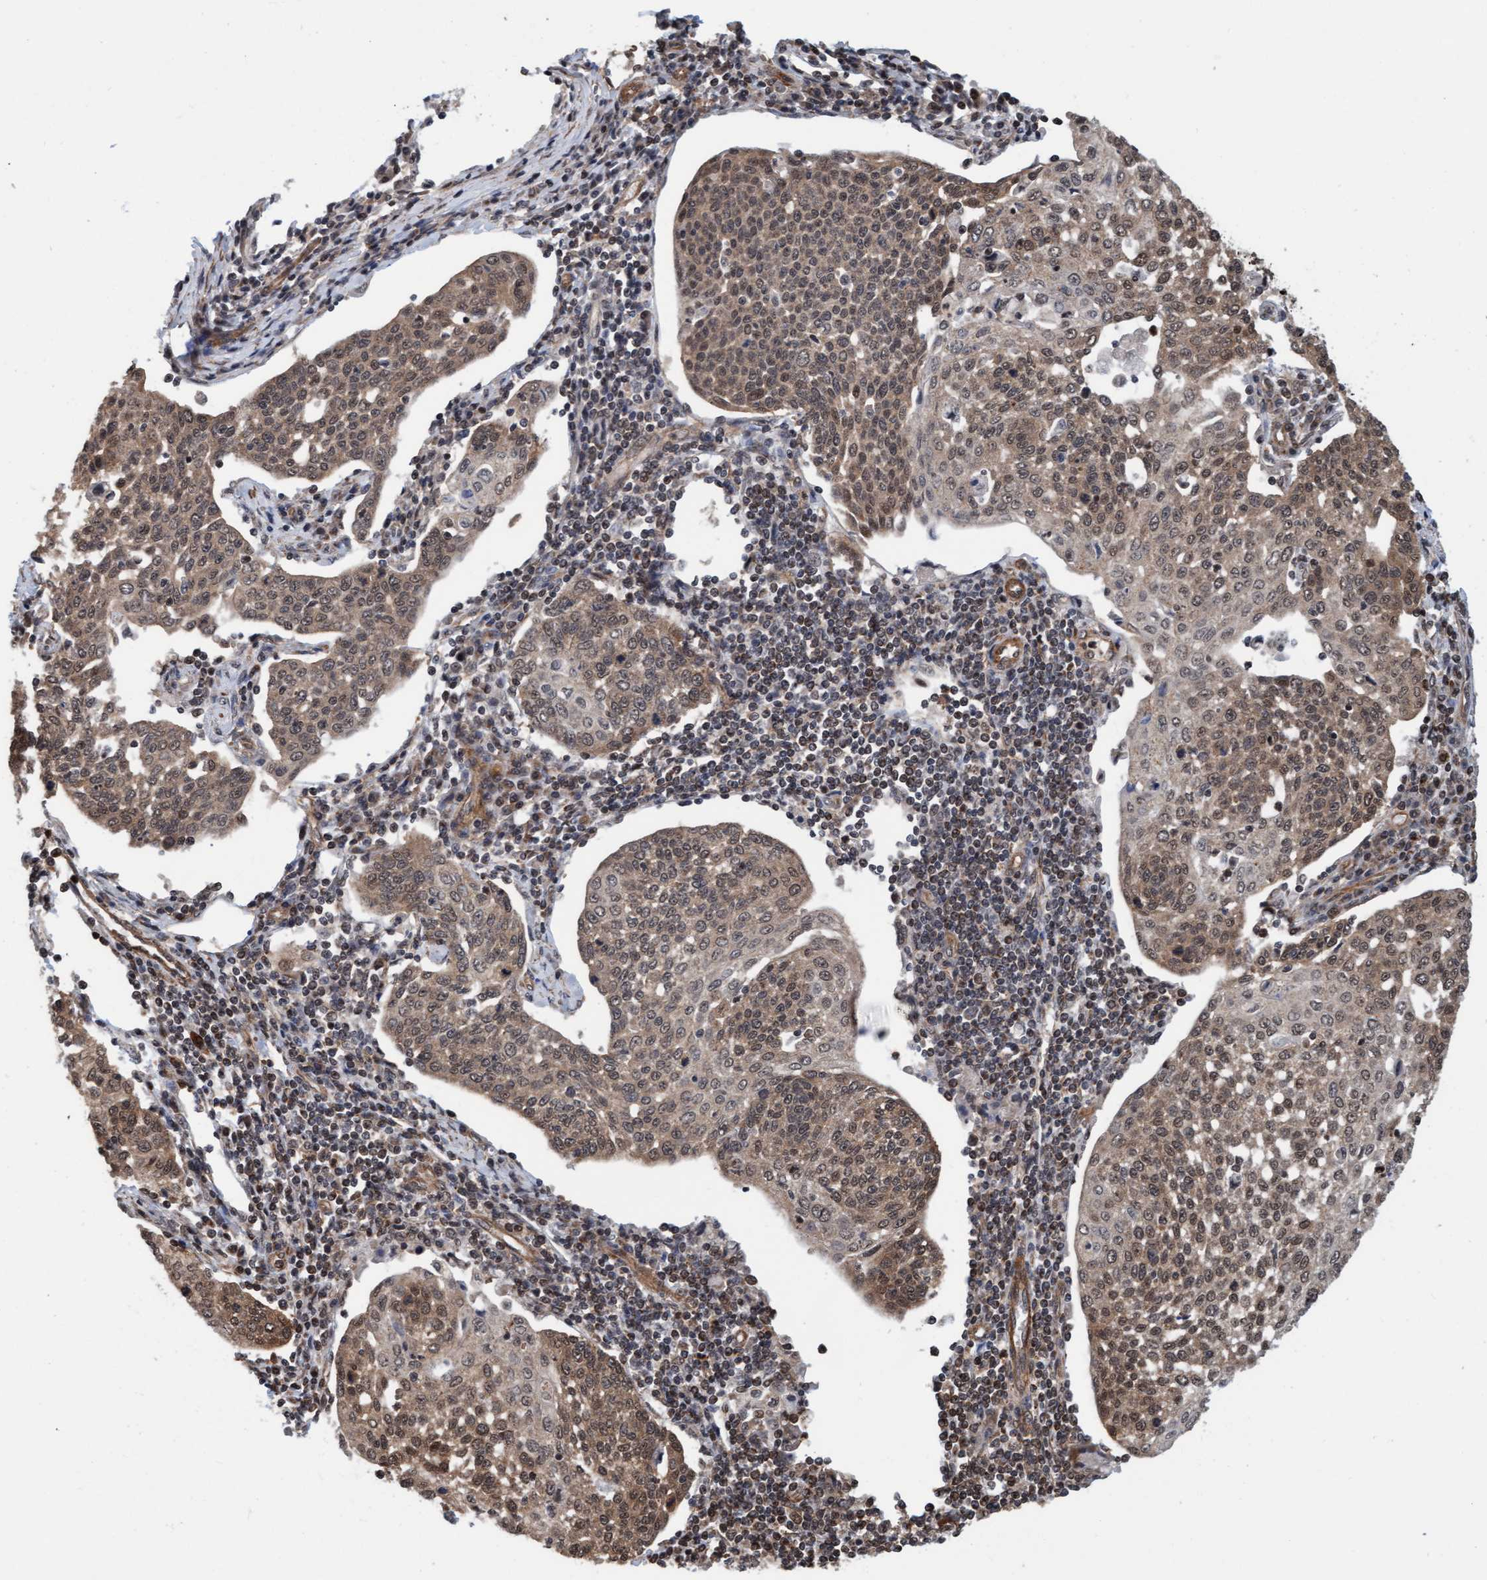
{"staining": {"intensity": "weak", "quantity": ">75%", "location": "cytoplasmic/membranous,nuclear"}, "tissue": "cervical cancer", "cell_type": "Tumor cells", "image_type": "cancer", "snomed": [{"axis": "morphology", "description": "Squamous cell carcinoma, NOS"}, {"axis": "topography", "description": "Cervix"}], "caption": "Immunohistochemical staining of human squamous cell carcinoma (cervical) exhibits low levels of weak cytoplasmic/membranous and nuclear protein positivity in about >75% of tumor cells.", "gene": "STXBP4", "patient": {"sex": "female", "age": 34}}